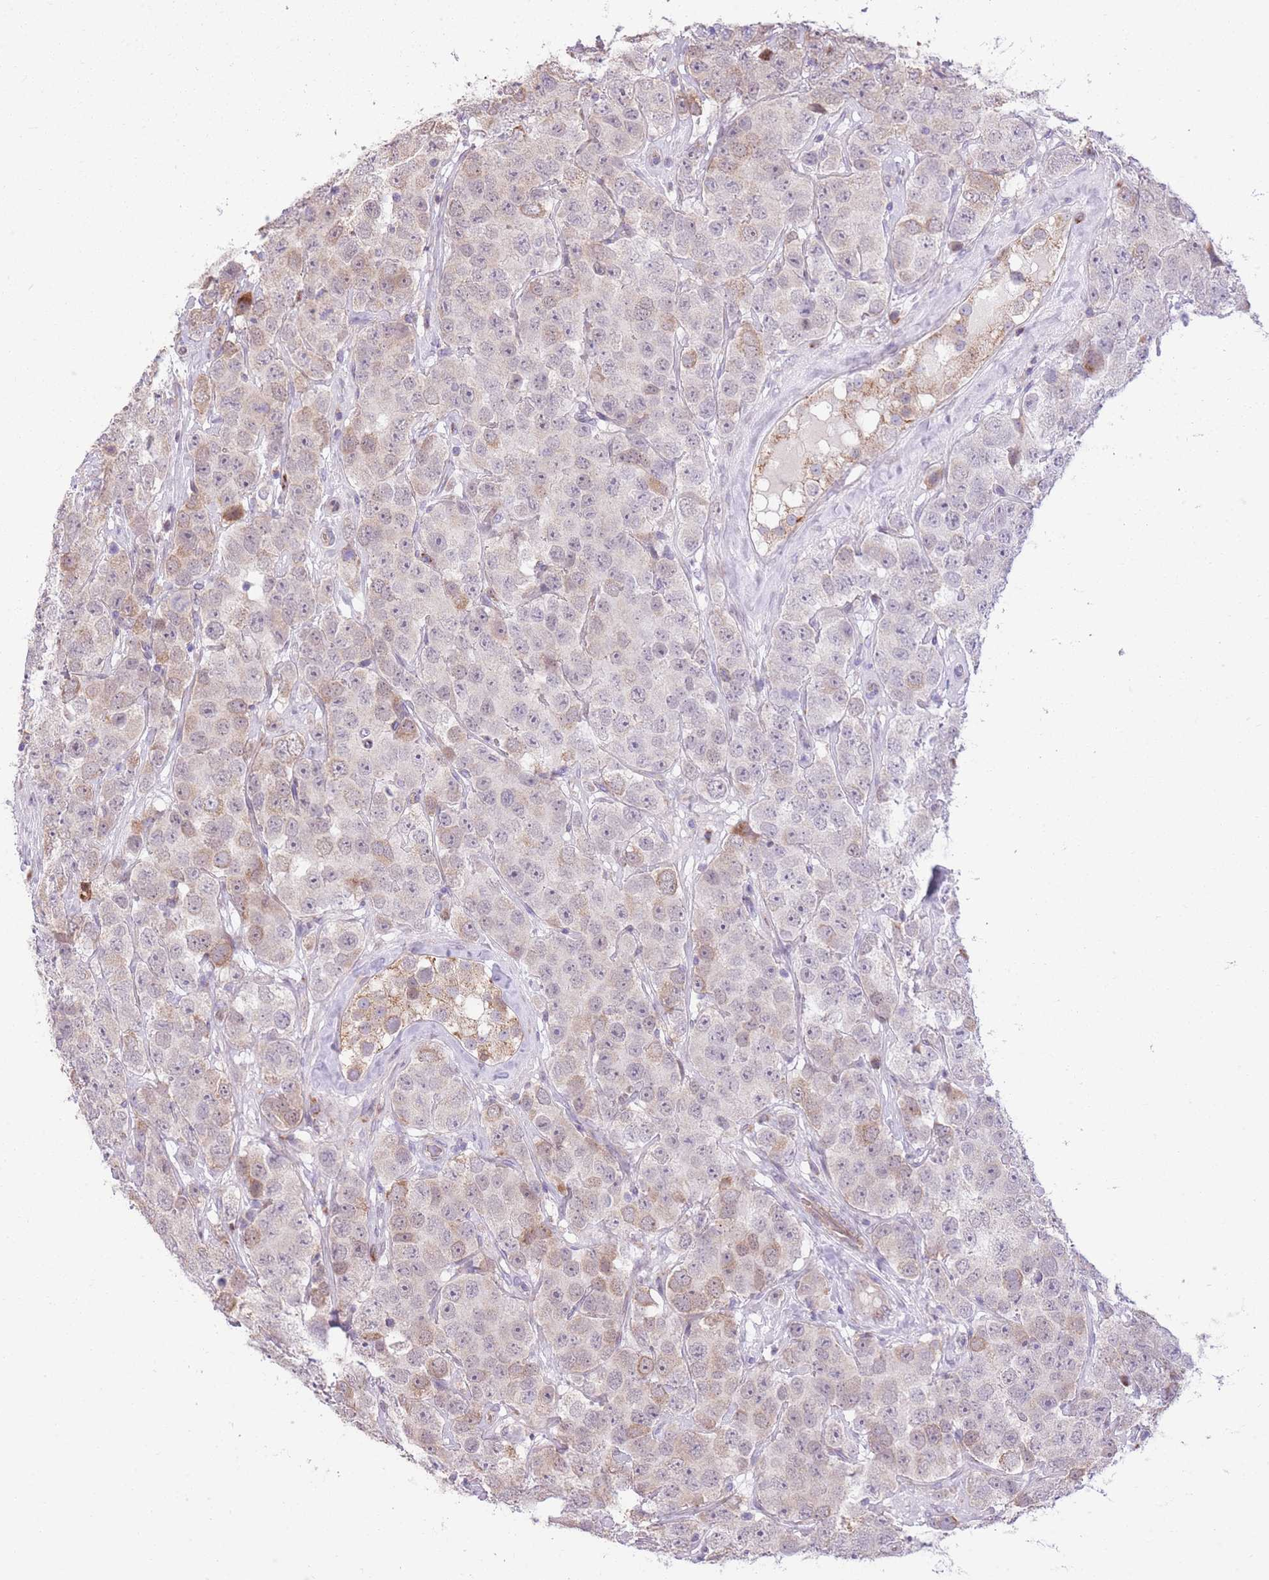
{"staining": {"intensity": "moderate", "quantity": "<25%", "location": "cytoplasmic/membranous"}, "tissue": "testis cancer", "cell_type": "Tumor cells", "image_type": "cancer", "snomed": [{"axis": "morphology", "description": "Seminoma, NOS"}, {"axis": "topography", "description": "Testis"}], "caption": "A brown stain highlights moderate cytoplasmic/membranous staining of a protein in human testis cancer (seminoma) tumor cells. The staining is performed using DAB (3,3'-diaminobenzidine) brown chromogen to label protein expression. The nuclei are counter-stained blue using hematoxylin.", "gene": "SLC4A4", "patient": {"sex": "male", "age": 28}}